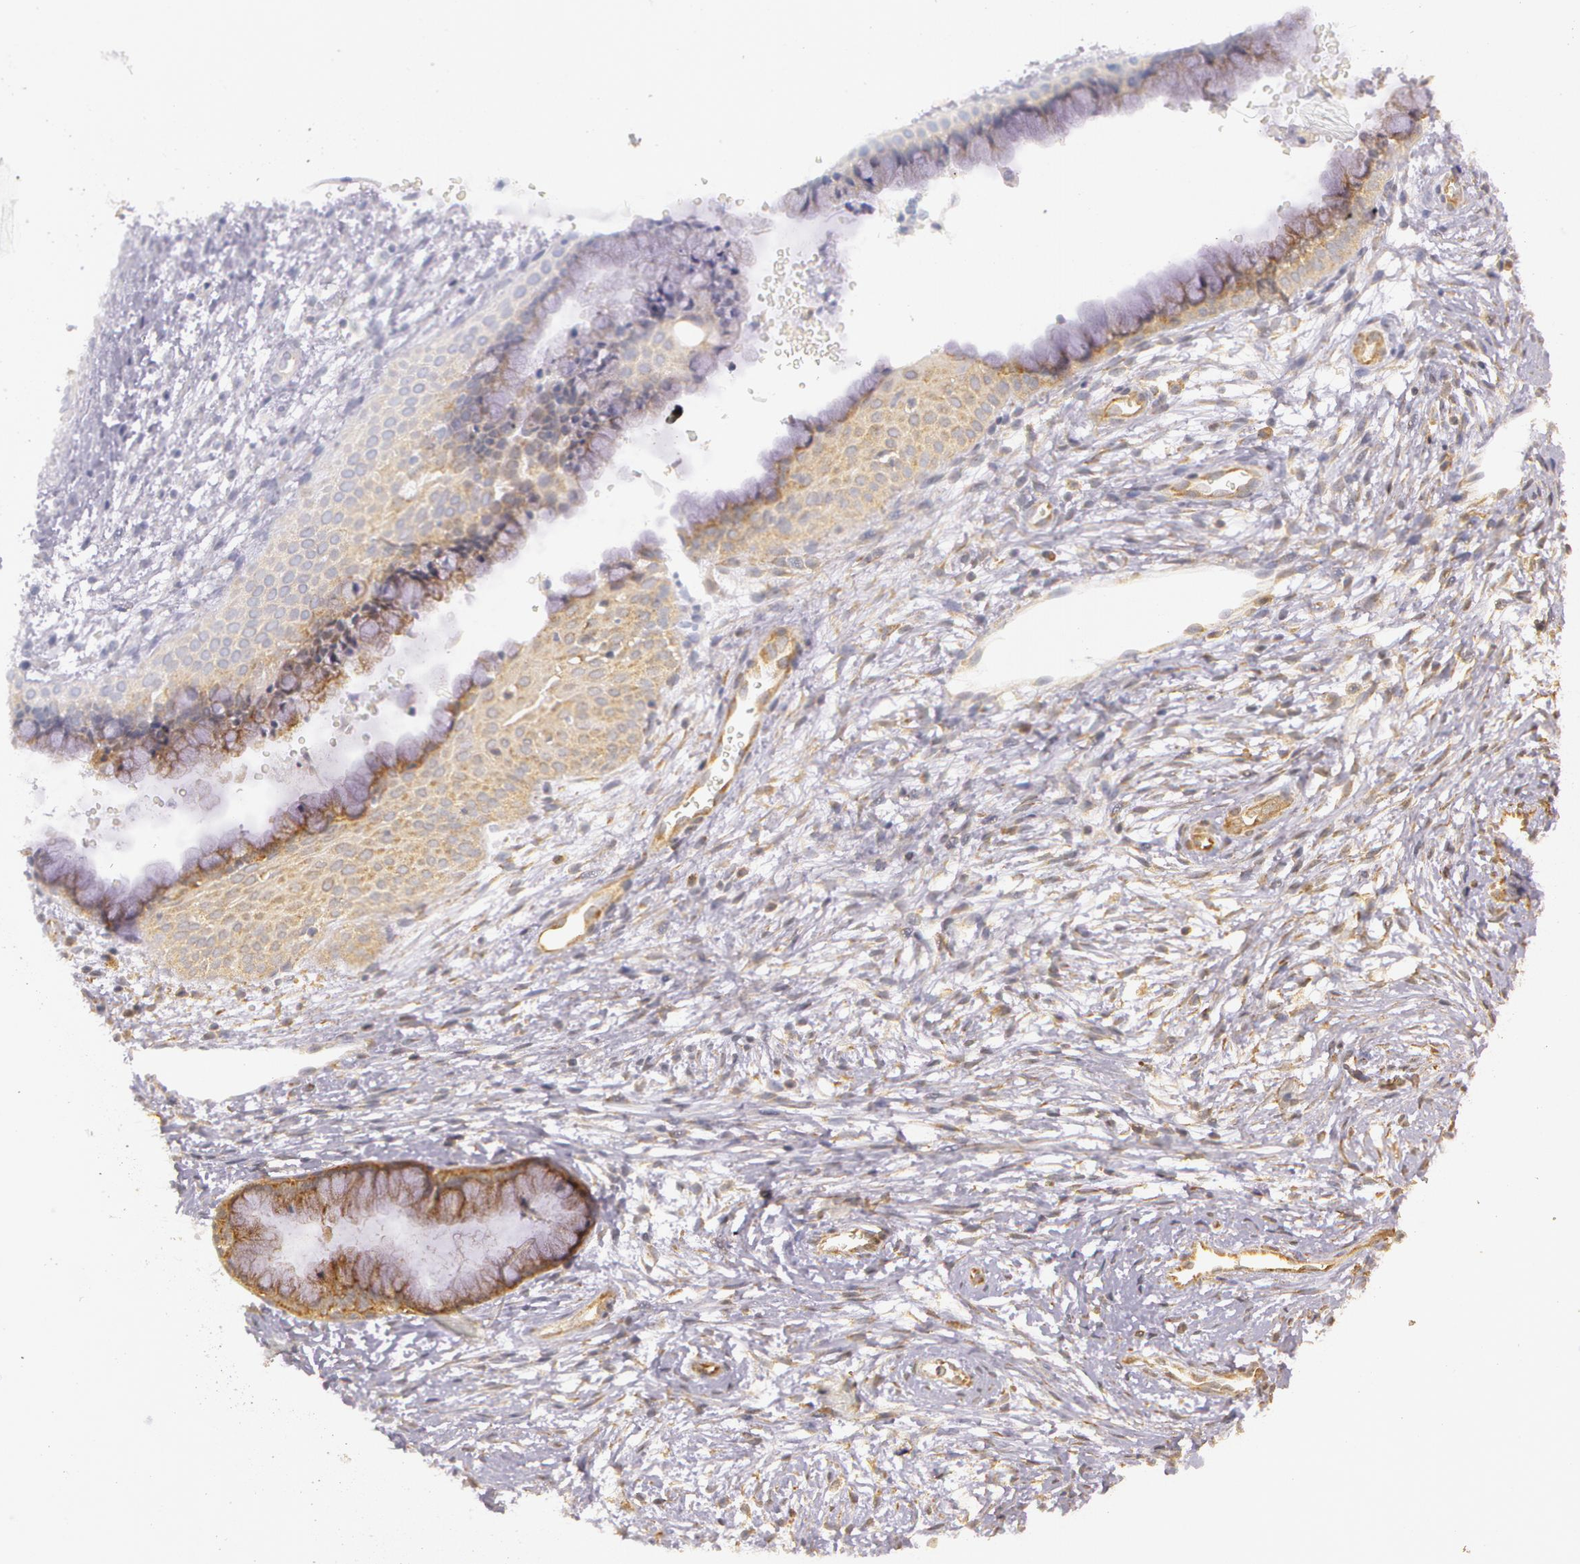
{"staining": {"intensity": "moderate", "quantity": ">75%", "location": "cytoplasmic/membranous"}, "tissue": "cervix", "cell_type": "Glandular cells", "image_type": "normal", "snomed": [{"axis": "morphology", "description": "Normal tissue, NOS"}, {"axis": "topography", "description": "Cervix"}], "caption": "This image shows immunohistochemistry staining of unremarkable human cervix, with medium moderate cytoplasmic/membranous positivity in about >75% of glandular cells.", "gene": "ASCC2", "patient": {"sex": "female", "age": 39}}